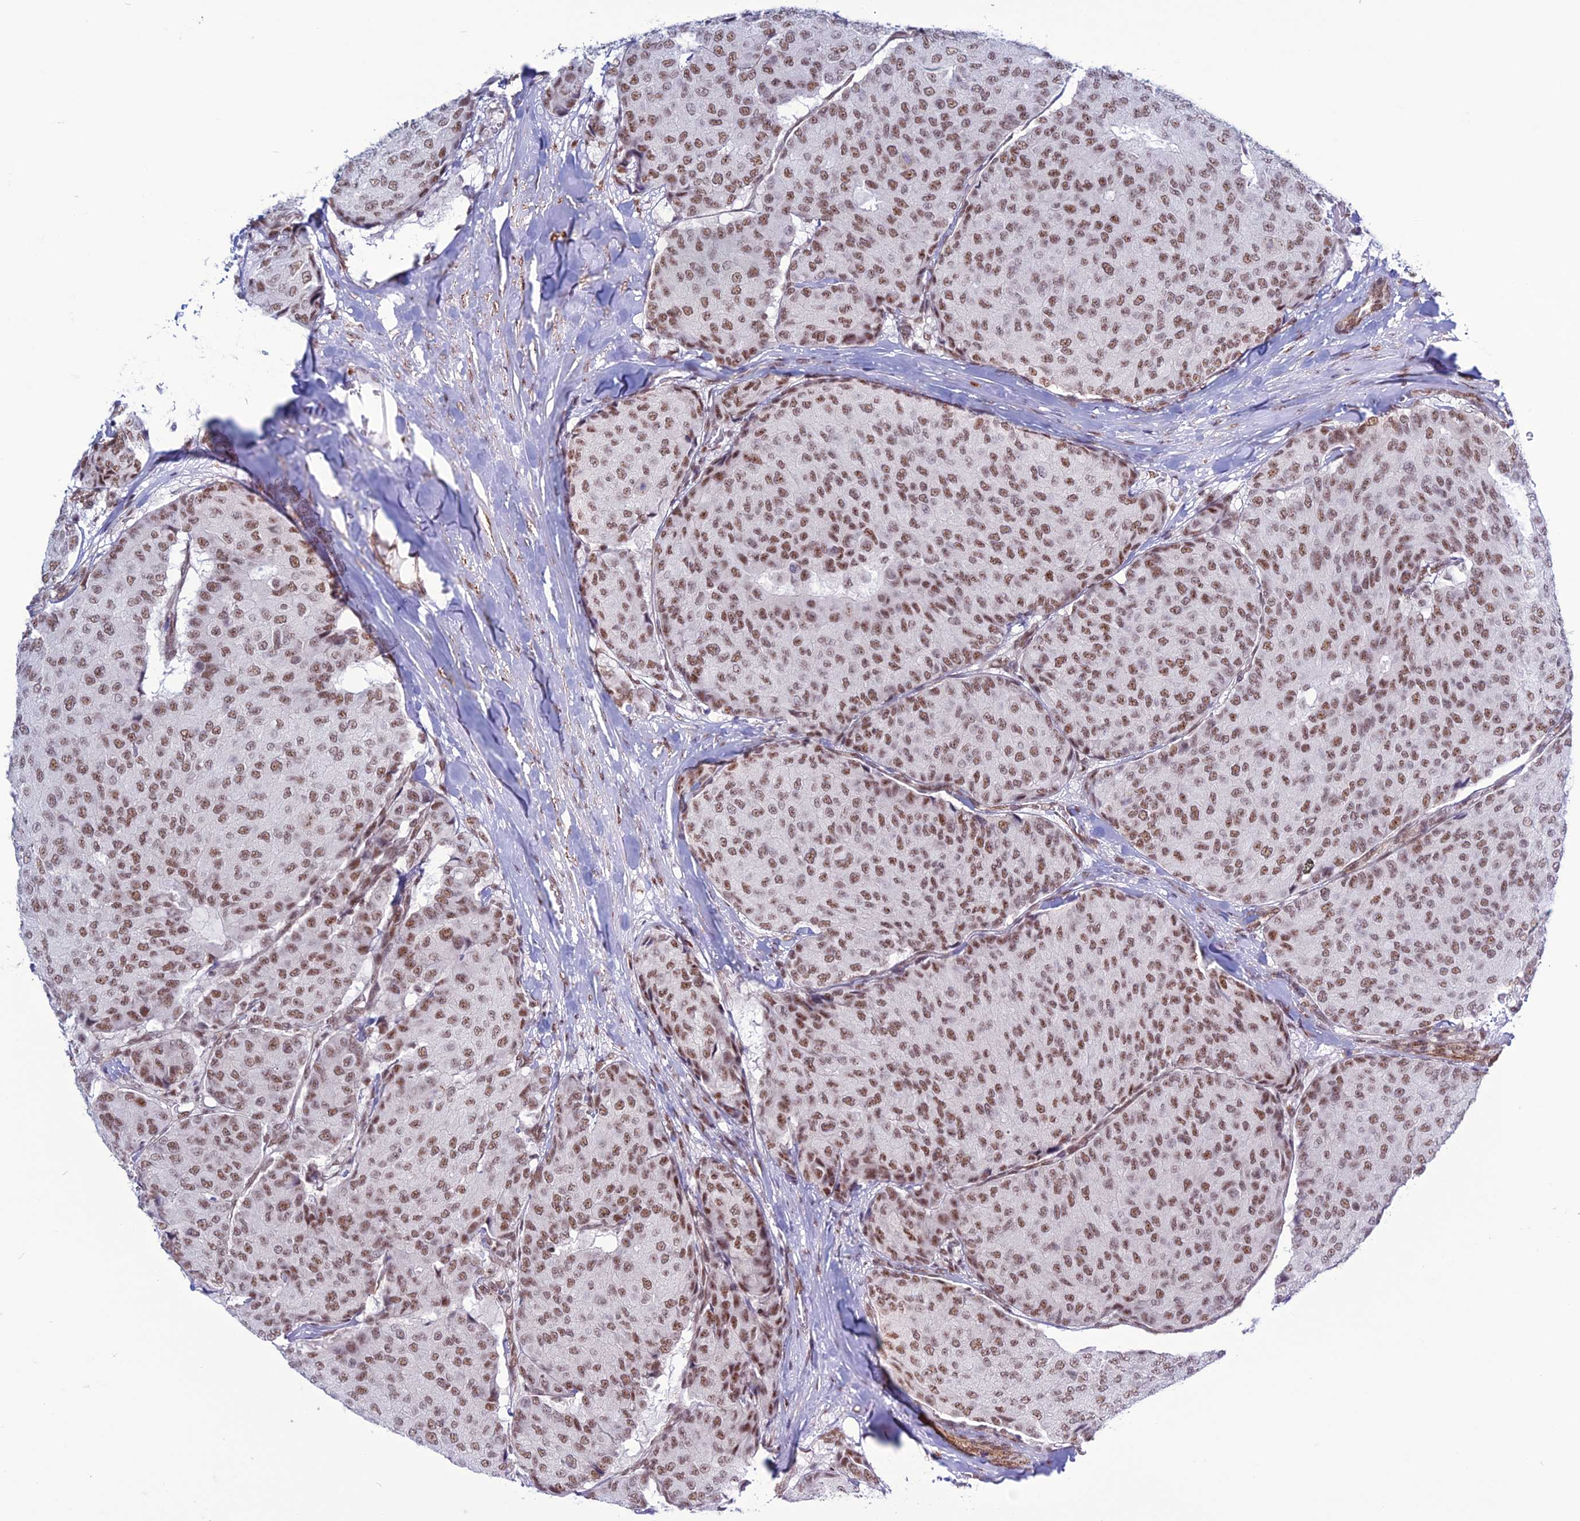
{"staining": {"intensity": "moderate", "quantity": ">75%", "location": "nuclear"}, "tissue": "breast cancer", "cell_type": "Tumor cells", "image_type": "cancer", "snomed": [{"axis": "morphology", "description": "Duct carcinoma"}, {"axis": "topography", "description": "Breast"}], "caption": "Tumor cells reveal medium levels of moderate nuclear expression in approximately >75% of cells in human breast cancer.", "gene": "U2AF1", "patient": {"sex": "female", "age": 75}}